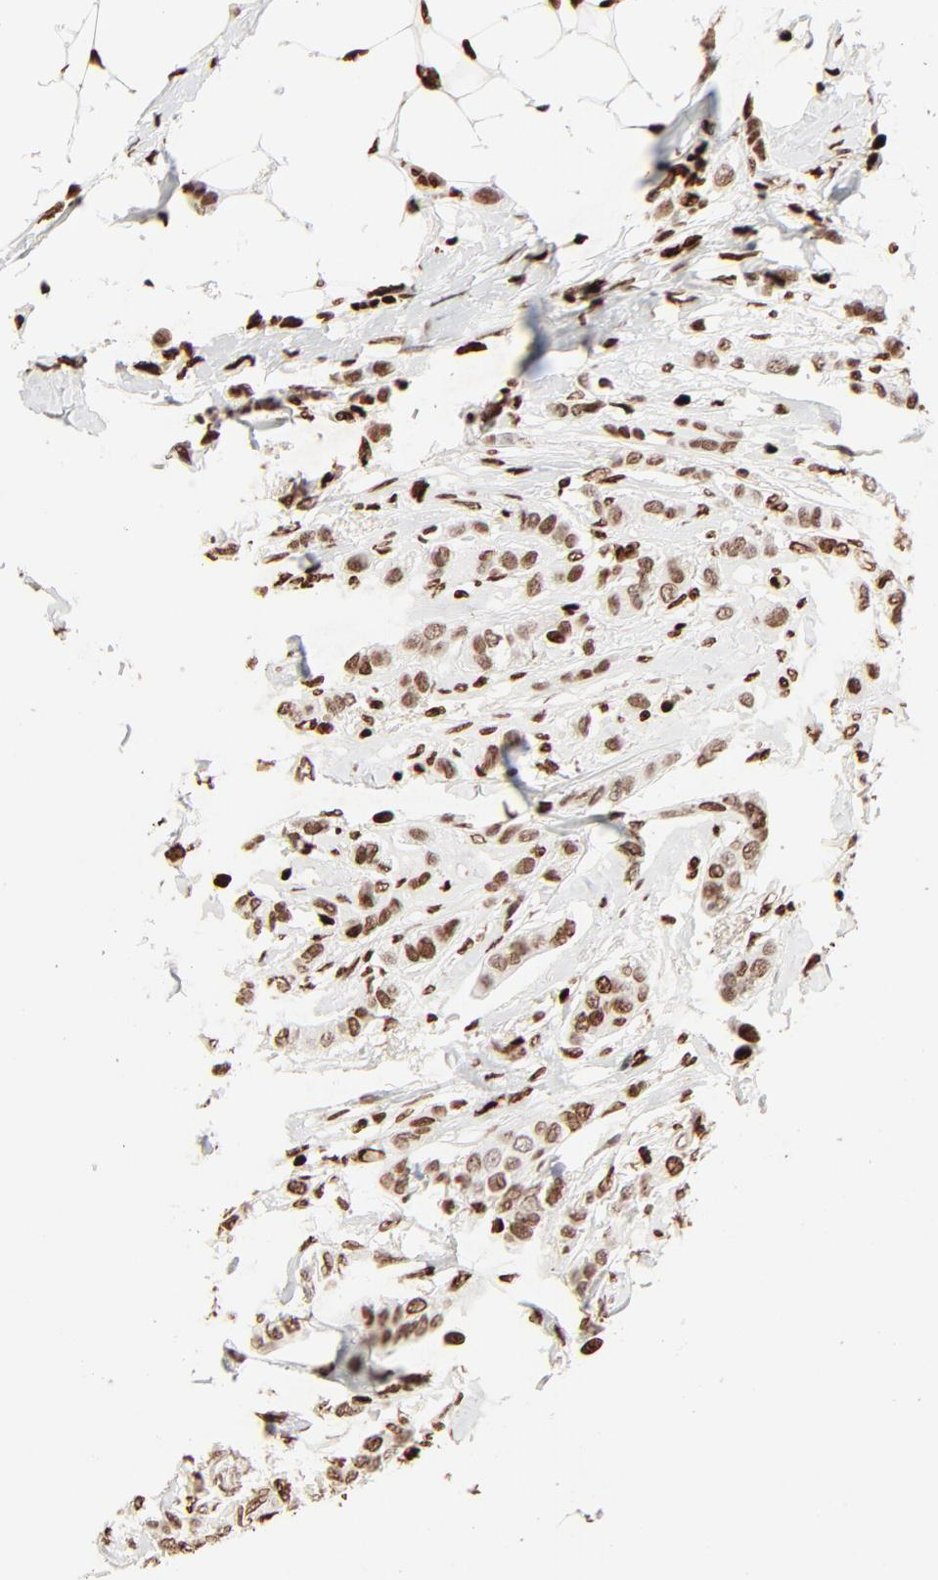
{"staining": {"intensity": "strong", "quantity": ">75%", "location": "nuclear"}, "tissue": "breast cancer", "cell_type": "Tumor cells", "image_type": "cancer", "snomed": [{"axis": "morphology", "description": "Lobular carcinoma"}, {"axis": "topography", "description": "Breast"}], "caption": "Immunohistochemistry (IHC) image of breast cancer (lobular carcinoma) stained for a protein (brown), which reveals high levels of strong nuclear staining in about >75% of tumor cells.", "gene": "HMGB2", "patient": {"sex": "female", "age": 55}}